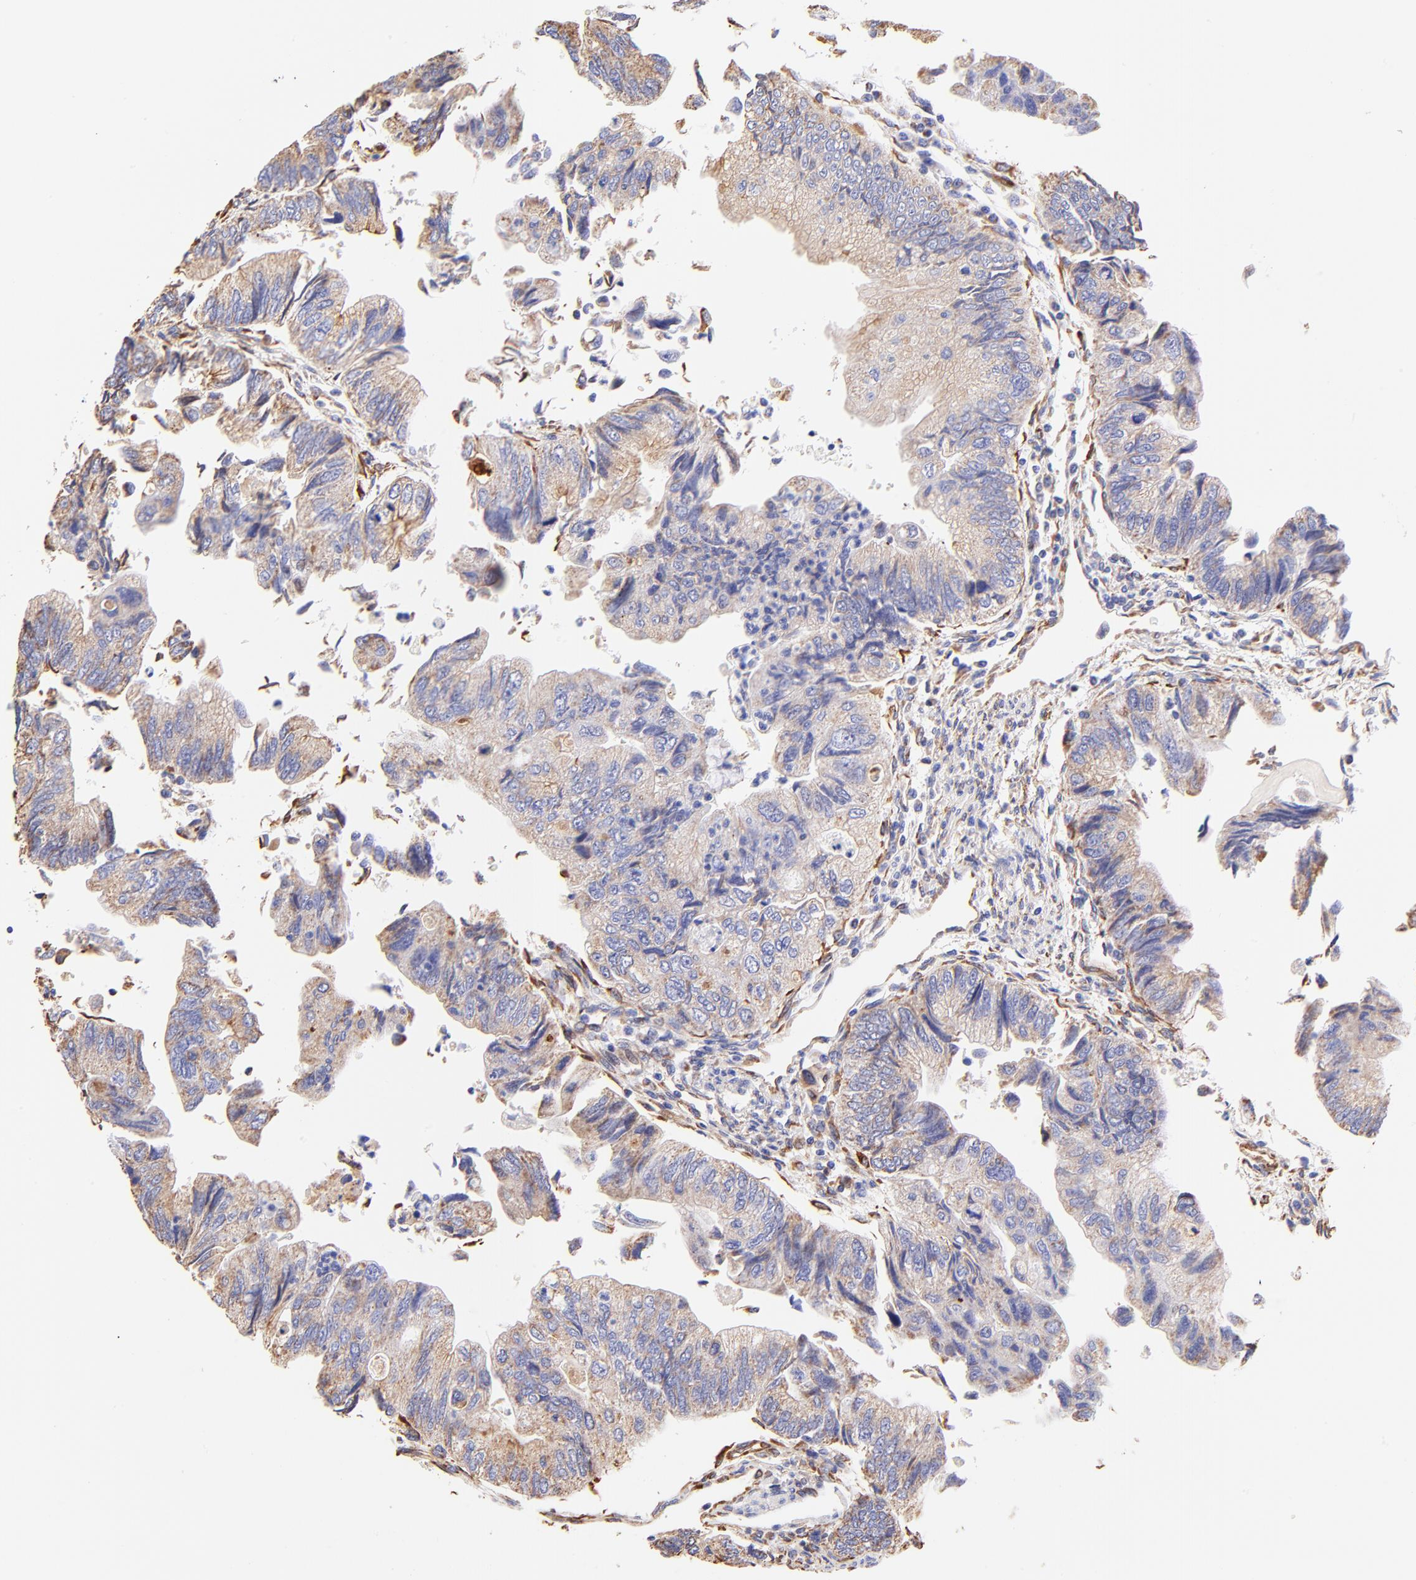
{"staining": {"intensity": "weak", "quantity": "25%-75%", "location": "cytoplasmic/membranous"}, "tissue": "colorectal cancer", "cell_type": "Tumor cells", "image_type": "cancer", "snomed": [{"axis": "morphology", "description": "Adenocarcinoma, NOS"}, {"axis": "topography", "description": "Colon"}], "caption": "This image reveals colorectal cancer (adenocarcinoma) stained with immunohistochemistry to label a protein in brown. The cytoplasmic/membranous of tumor cells show weak positivity for the protein. Nuclei are counter-stained blue.", "gene": "SPARC", "patient": {"sex": "female", "age": 11}}